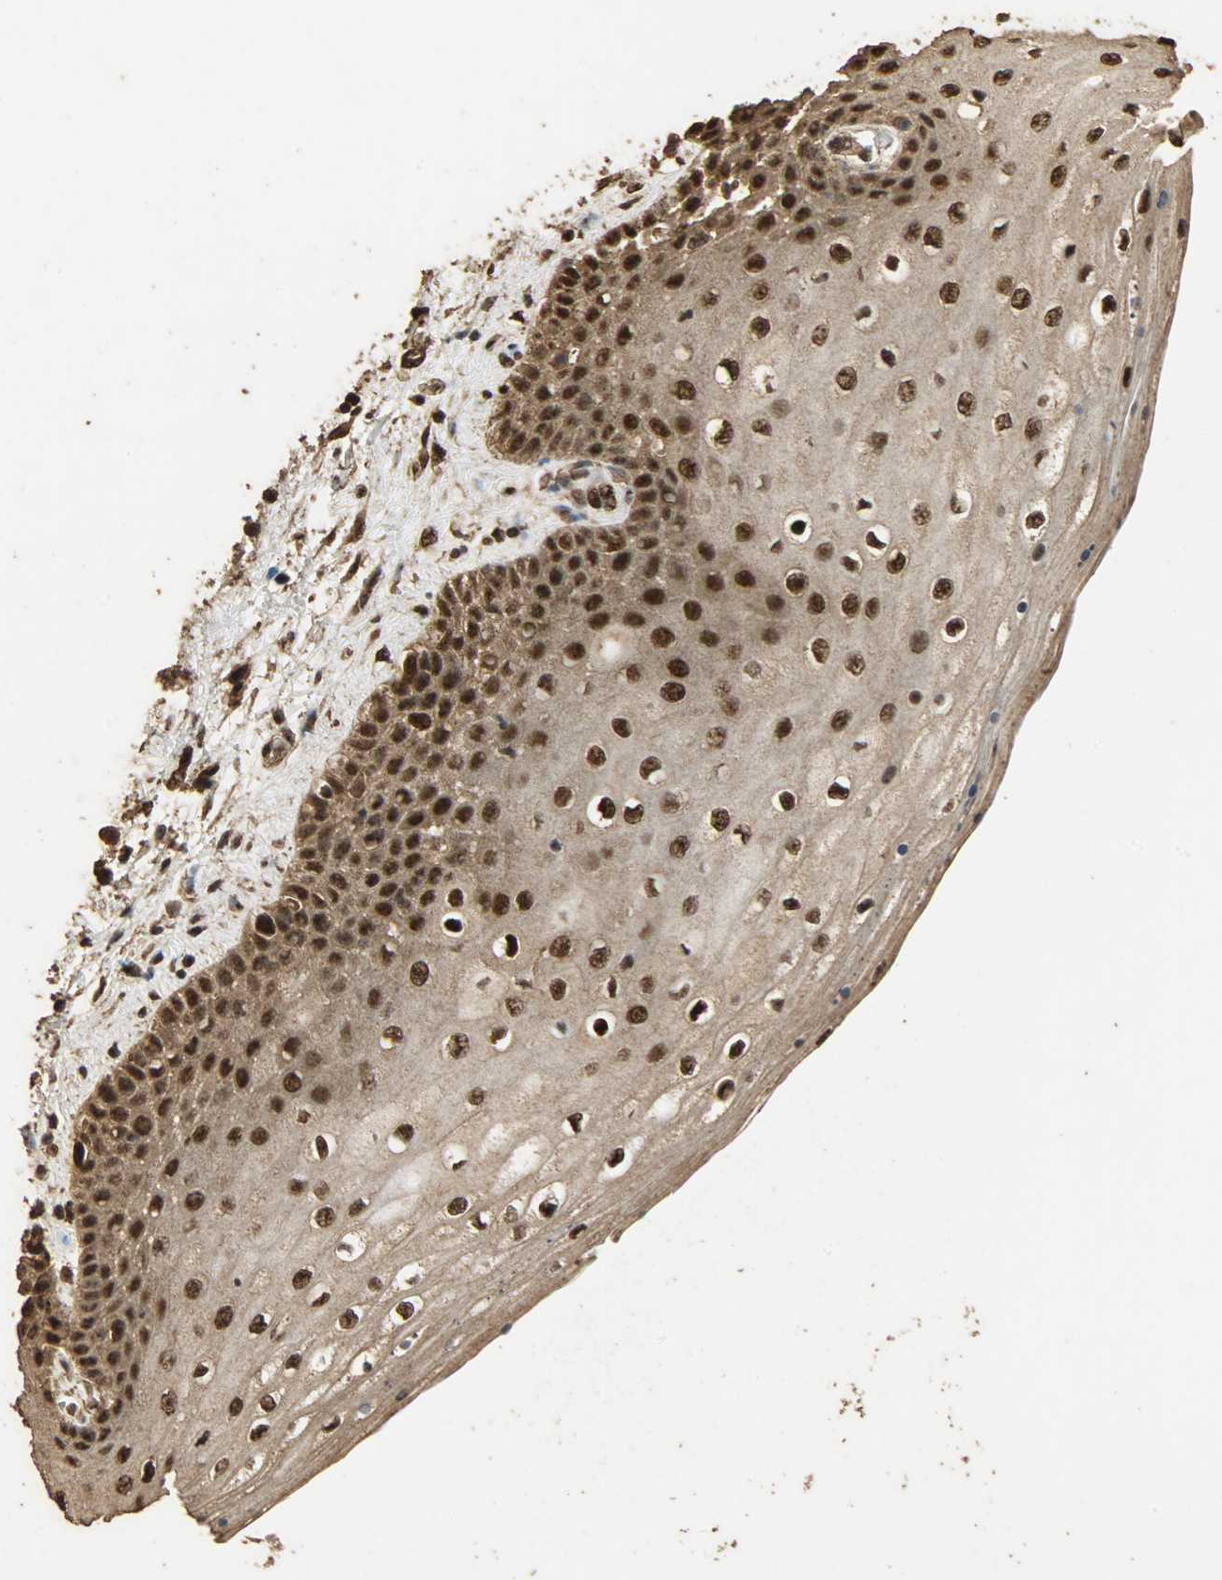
{"staining": {"intensity": "strong", "quantity": ">75%", "location": "nuclear"}, "tissue": "skin", "cell_type": "Epidermal cells", "image_type": "normal", "snomed": [{"axis": "morphology", "description": "Normal tissue, NOS"}, {"axis": "topography", "description": "Anal"}], "caption": "Immunohistochemistry staining of unremarkable skin, which exhibits high levels of strong nuclear positivity in approximately >75% of epidermal cells indicating strong nuclear protein staining. The staining was performed using DAB (3,3'-diaminobenzidine) (brown) for protein detection and nuclei were counterstained in hematoxylin (blue).", "gene": "CCNT2", "patient": {"sex": "female", "age": 46}}